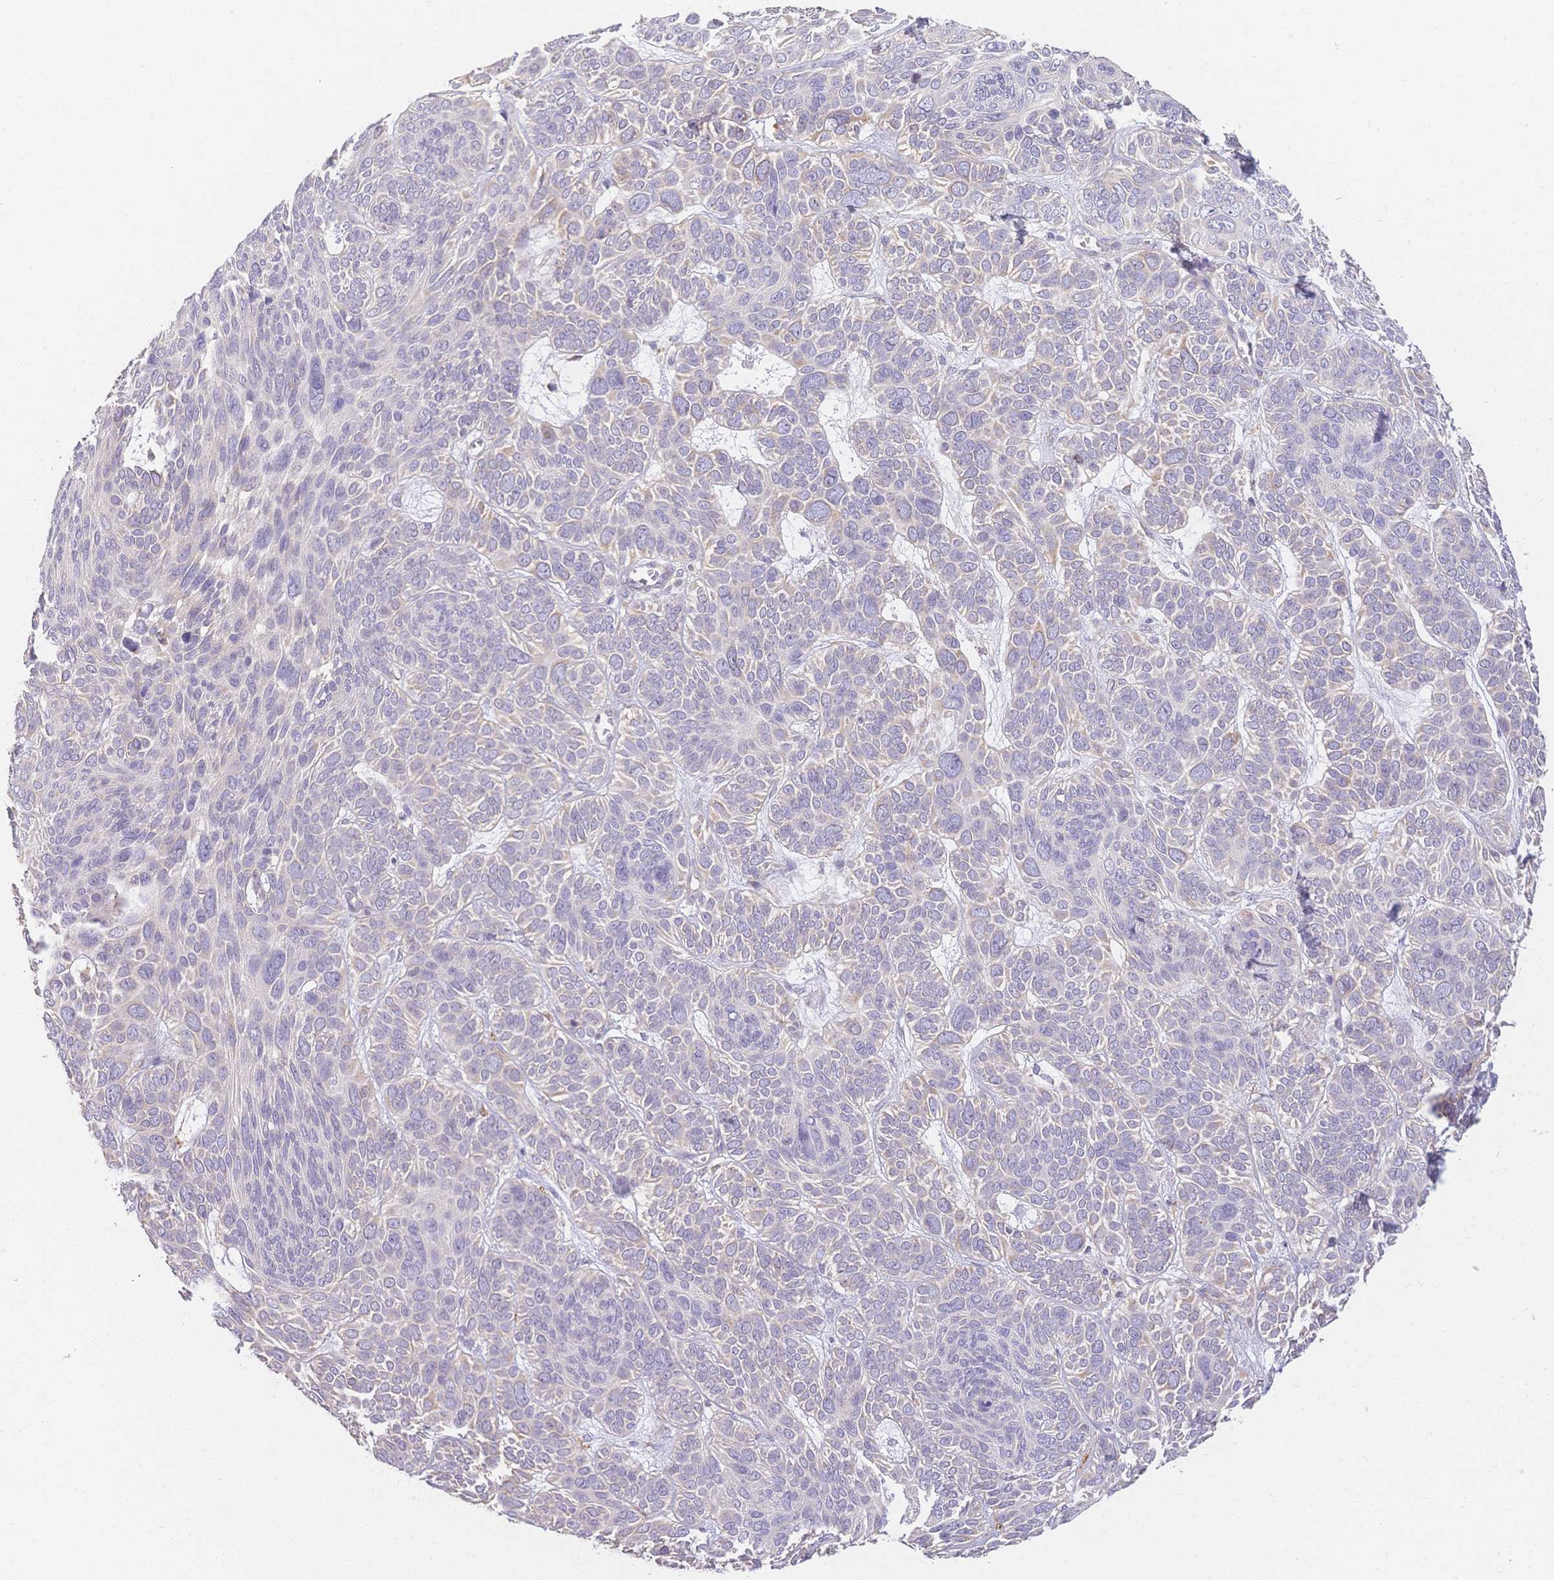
{"staining": {"intensity": "negative", "quantity": "none", "location": "none"}, "tissue": "skin cancer", "cell_type": "Tumor cells", "image_type": "cancer", "snomed": [{"axis": "morphology", "description": "Basal cell carcinoma"}, {"axis": "topography", "description": "Skin"}, {"axis": "topography", "description": "Skin of face"}], "caption": "A histopathology image of basal cell carcinoma (skin) stained for a protein exhibits no brown staining in tumor cells.", "gene": "HS3ST5", "patient": {"sex": "male", "age": 73}}